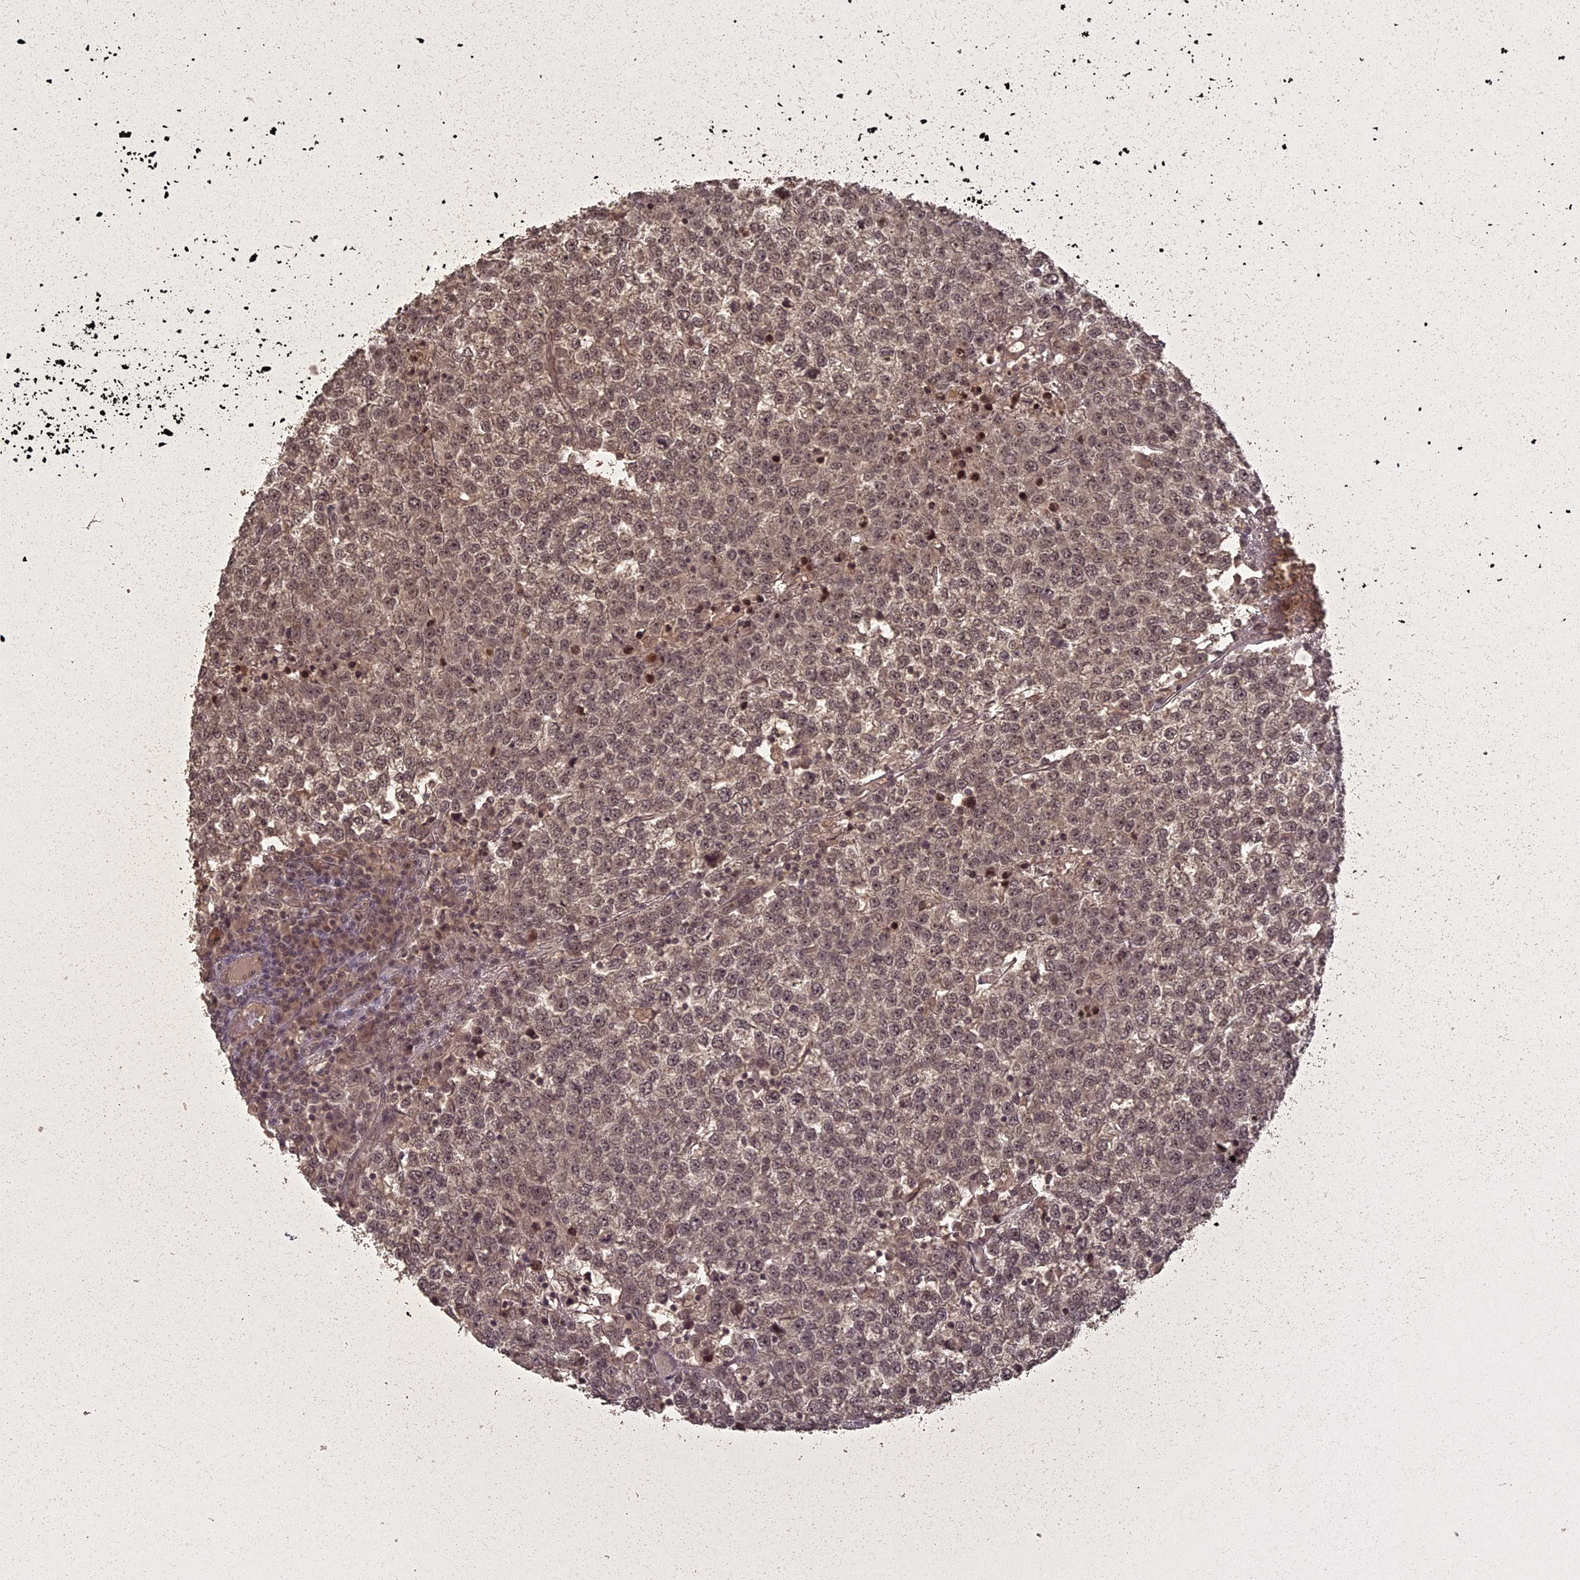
{"staining": {"intensity": "moderate", "quantity": ">75%", "location": "nuclear"}, "tissue": "testis cancer", "cell_type": "Tumor cells", "image_type": "cancer", "snomed": [{"axis": "morphology", "description": "Seminoma, NOS"}, {"axis": "topography", "description": "Testis"}], "caption": "A high-resolution micrograph shows immunohistochemistry staining of testis cancer (seminoma), which shows moderate nuclear expression in approximately >75% of tumor cells.", "gene": "LIN37", "patient": {"sex": "male", "age": 65}}